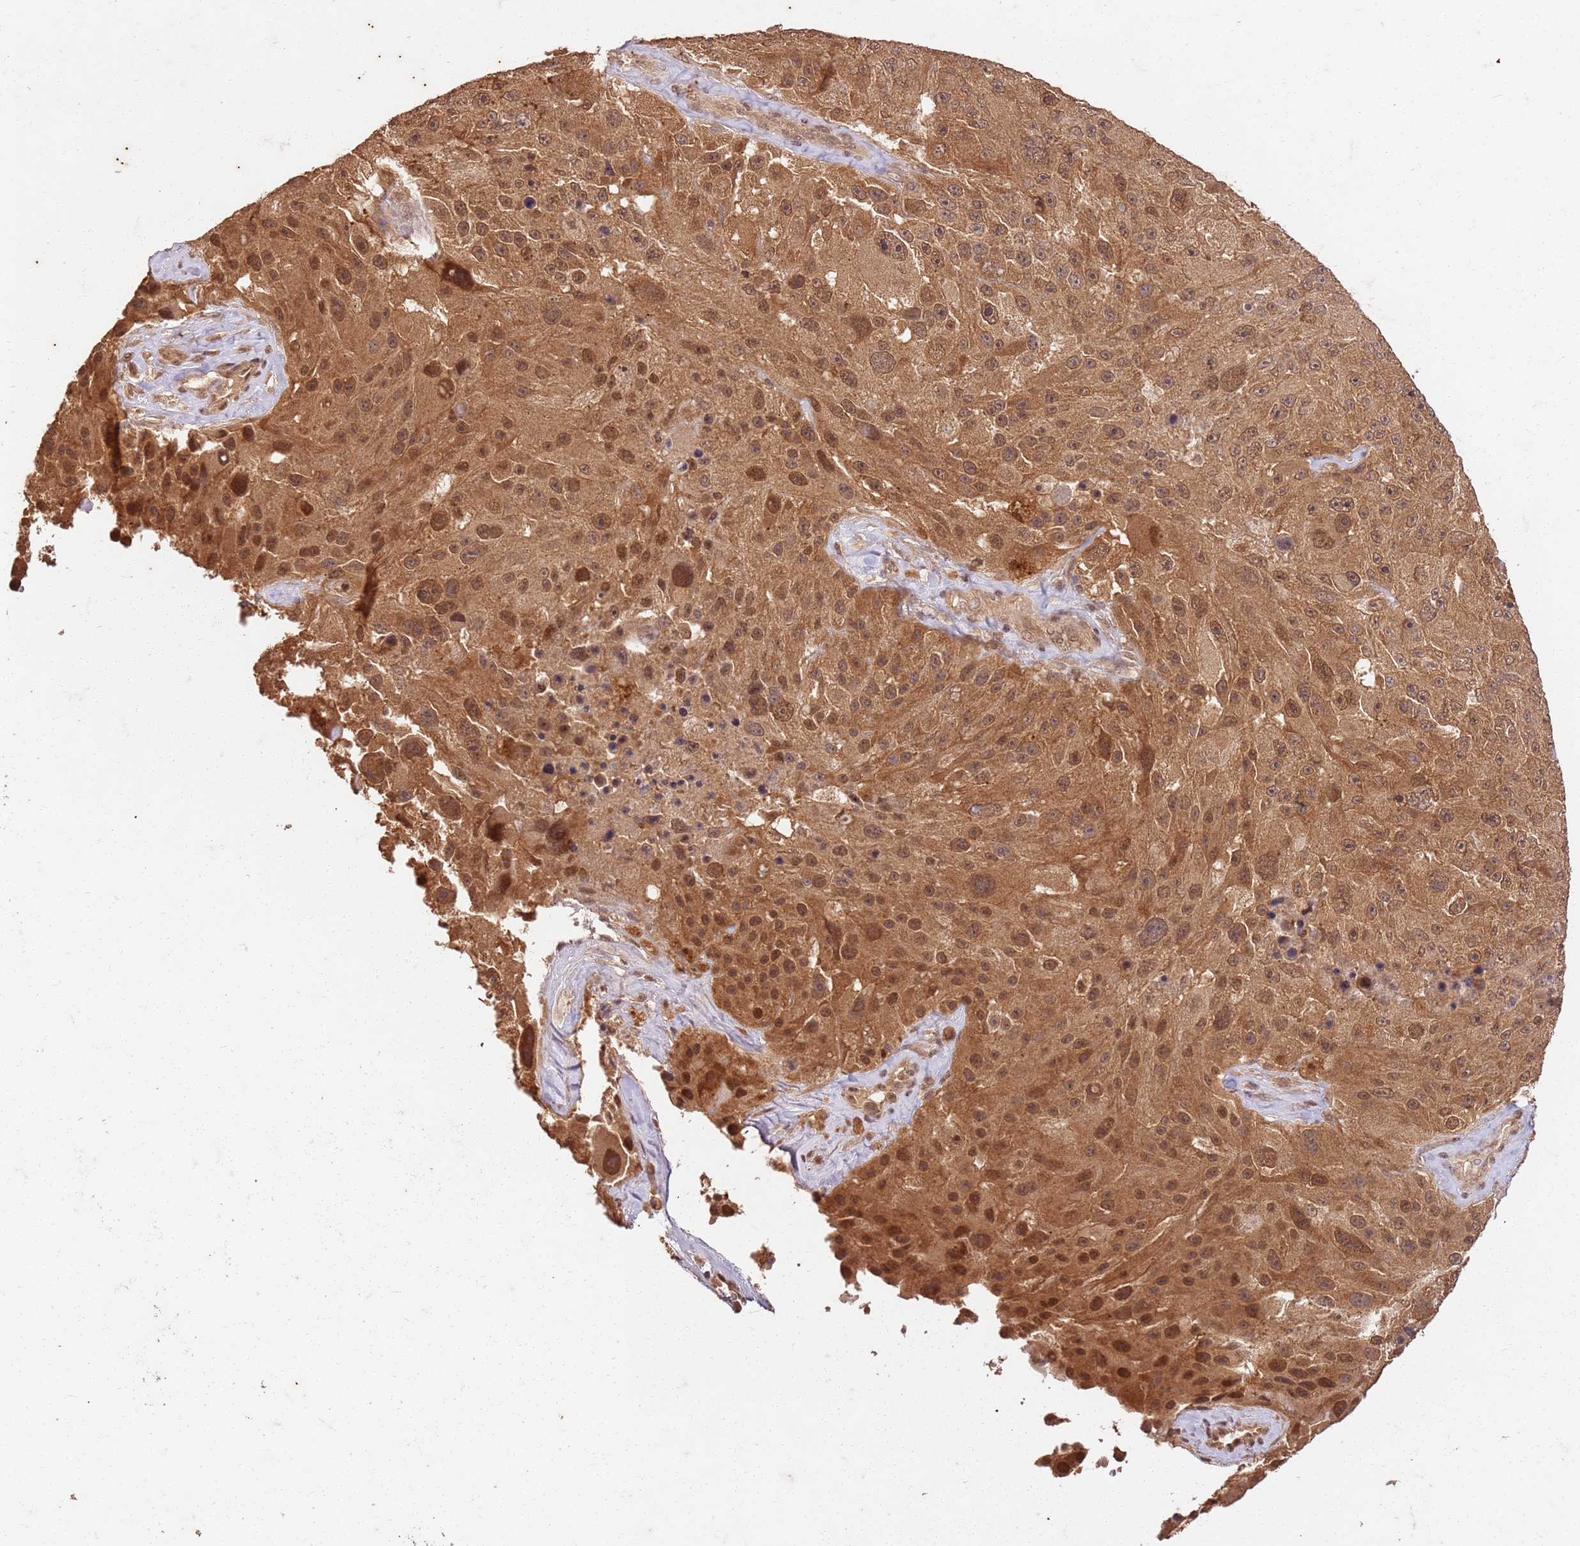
{"staining": {"intensity": "moderate", "quantity": ">75%", "location": "cytoplasmic/membranous,nuclear"}, "tissue": "melanoma", "cell_type": "Tumor cells", "image_type": "cancer", "snomed": [{"axis": "morphology", "description": "Malignant melanoma, Metastatic site"}, {"axis": "topography", "description": "Lymph node"}], "caption": "The image demonstrates staining of malignant melanoma (metastatic site), revealing moderate cytoplasmic/membranous and nuclear protein staining (brown color) within tumor cells.", "gene": "UBE3A", "patient": {"sex": "male", "age": 62}}